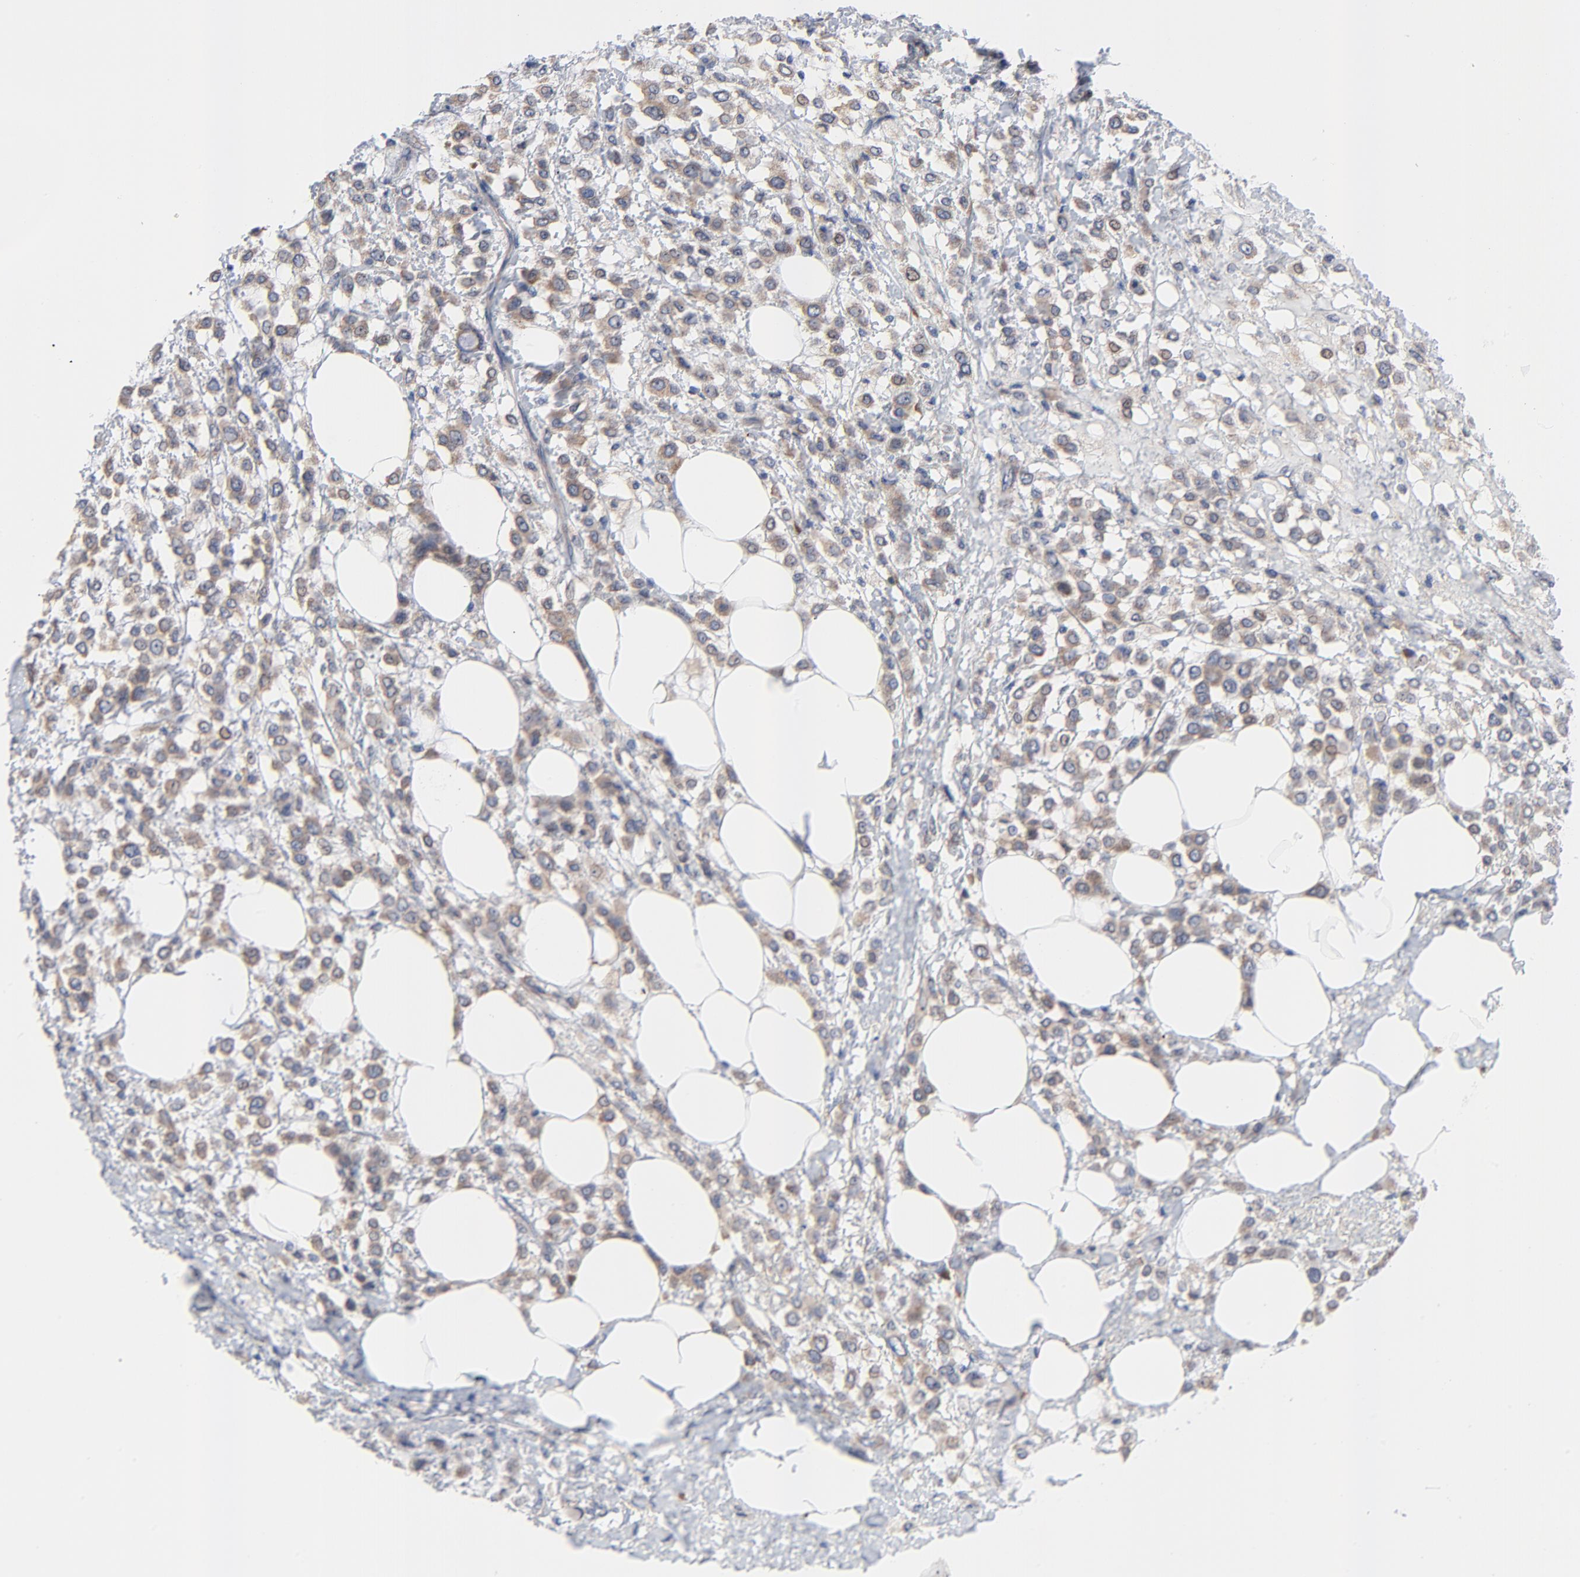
{"staining": {"intensity": "weak", "quantity": ">75%", "location": "cytoplasmic/membranous"}, "tissue": "breast cancer", "cell_type": "Tumor cells", "image_type": "cancer", "snomed": [{"axis": "morphology", "description": "Lobular carcinoma"}, {"axis": "topography", "description": "Breast"}], "caption": "Lobular carcinoma (breast) stained with a brown dye exhibits weak cytoplasmic/membranous positive positivity in approximately >75% of tumor cells.", "gene": "VAV2", "patient": {"sex": "female", "age": 85}}